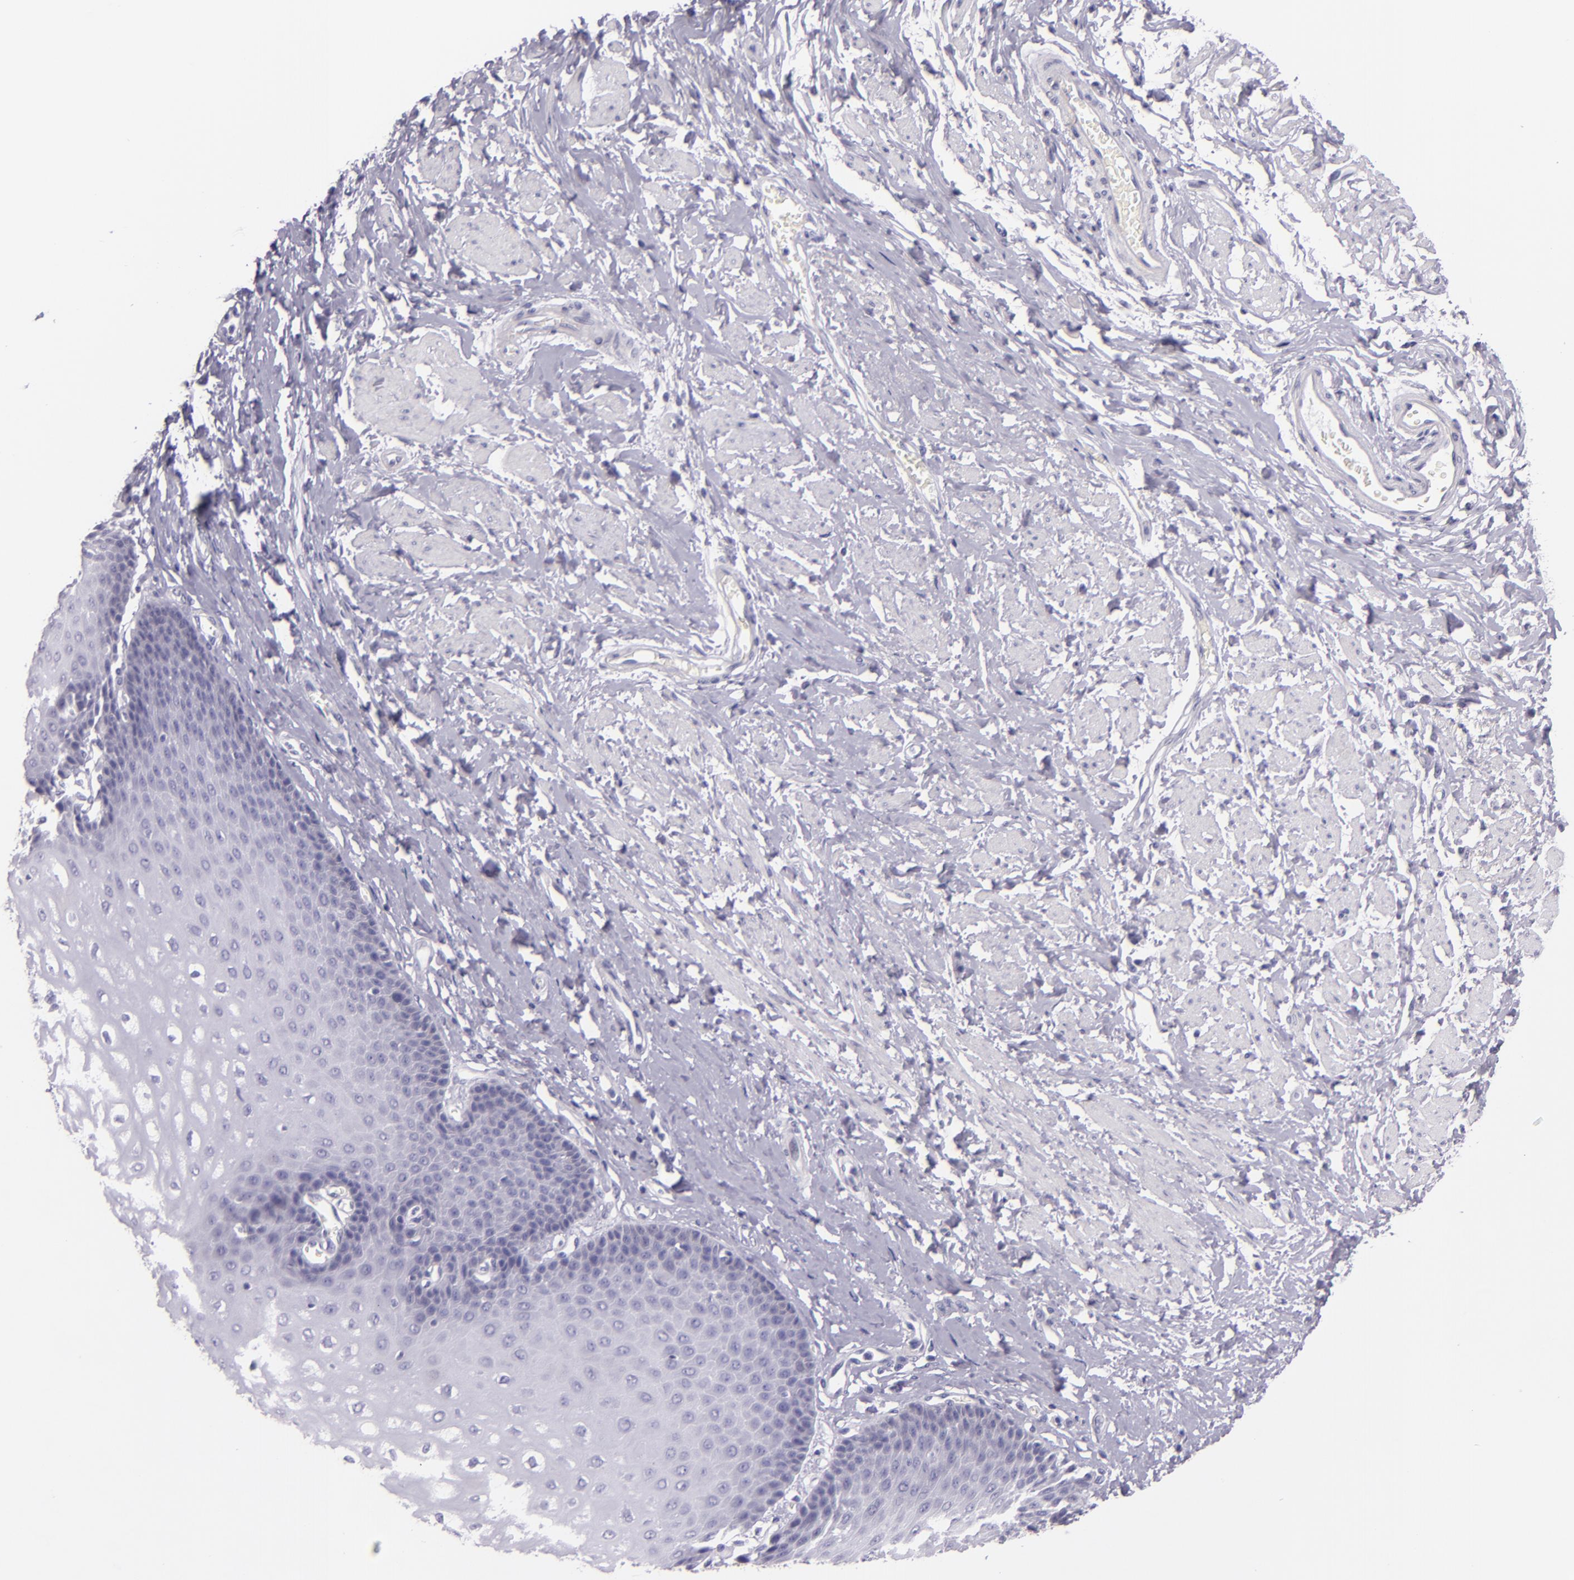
{"staining": {"intensity": "negative", "quantity": "none", "location": "none"}, "tissue": "esophagus", "cell_type": "Squamous epithelial cells", "image_type": "normal", "snomed": [{"axis": "morphology", "description": "Normal tissue, NOS"}, {"axis": "topography", "description": "Esophagus"}], "caption": "High power microscopy image of an immunohistochemistry photomicrograph of benign esophagus, revealing no significant staining in squamous epithelial cells.", "gene": "HSP90AA1", "patient": {"sex": "male", "age": 70}}